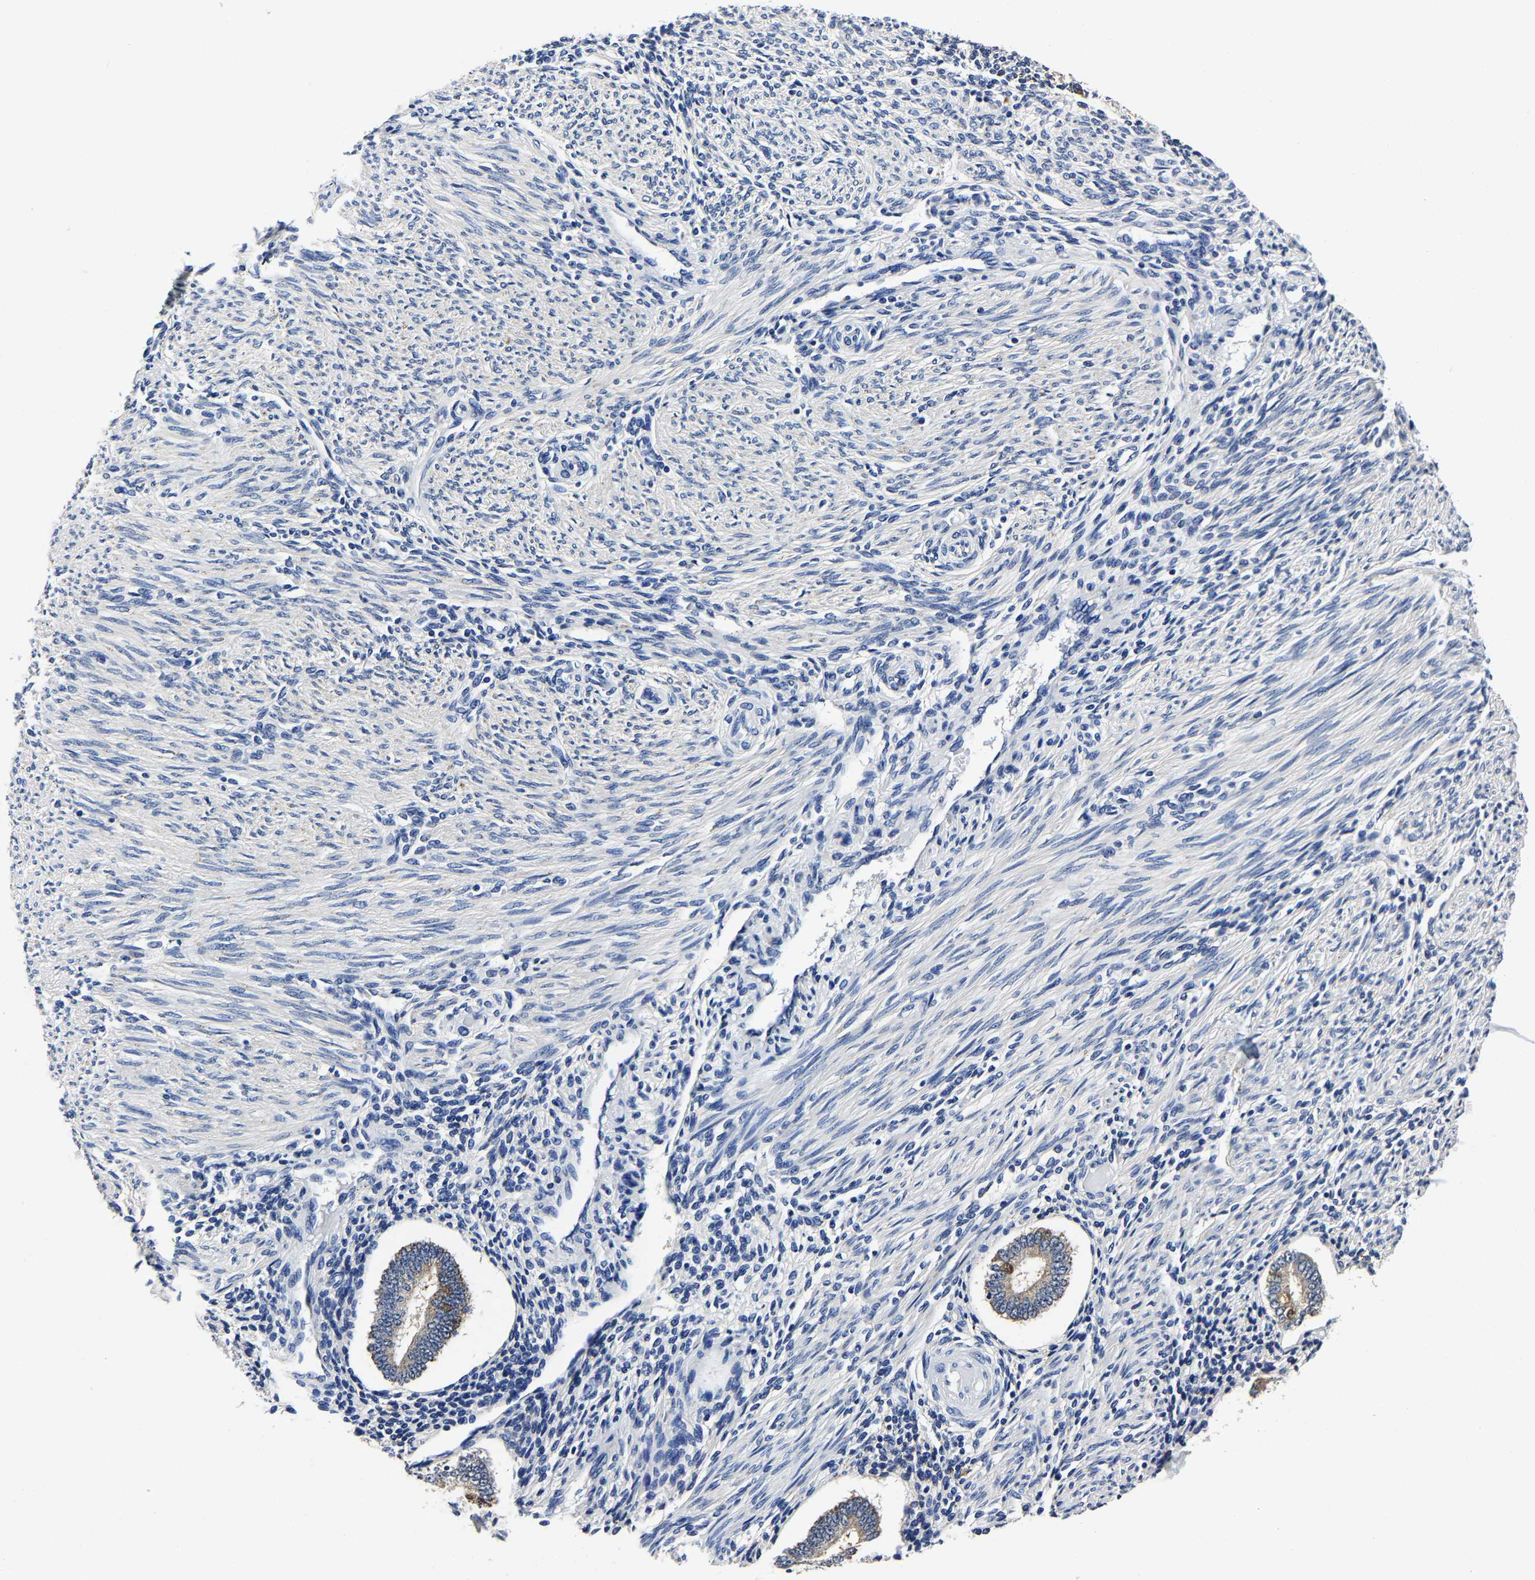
{"staining": {"intensity": "negative", "quantity": "none", "location": "none"}, "tissue": "endometrium", "cell_type": "Cells in endometrial stroma", "image_type": "normal", "snomed": [{"axis": "morphology", "description": "Normal tissue, NOS"}, {"axis": "topography", "description": "Endometrium"}], "caption": "Immunohistochemistry image of normal endometrium: endometrium stained with DAB (3,3'-diaminobenzidine) reveals no significant protein staining in cells in endometrial stroma.", "gene": "PSPH", "patient": {"sex": "female", "age": 42}}